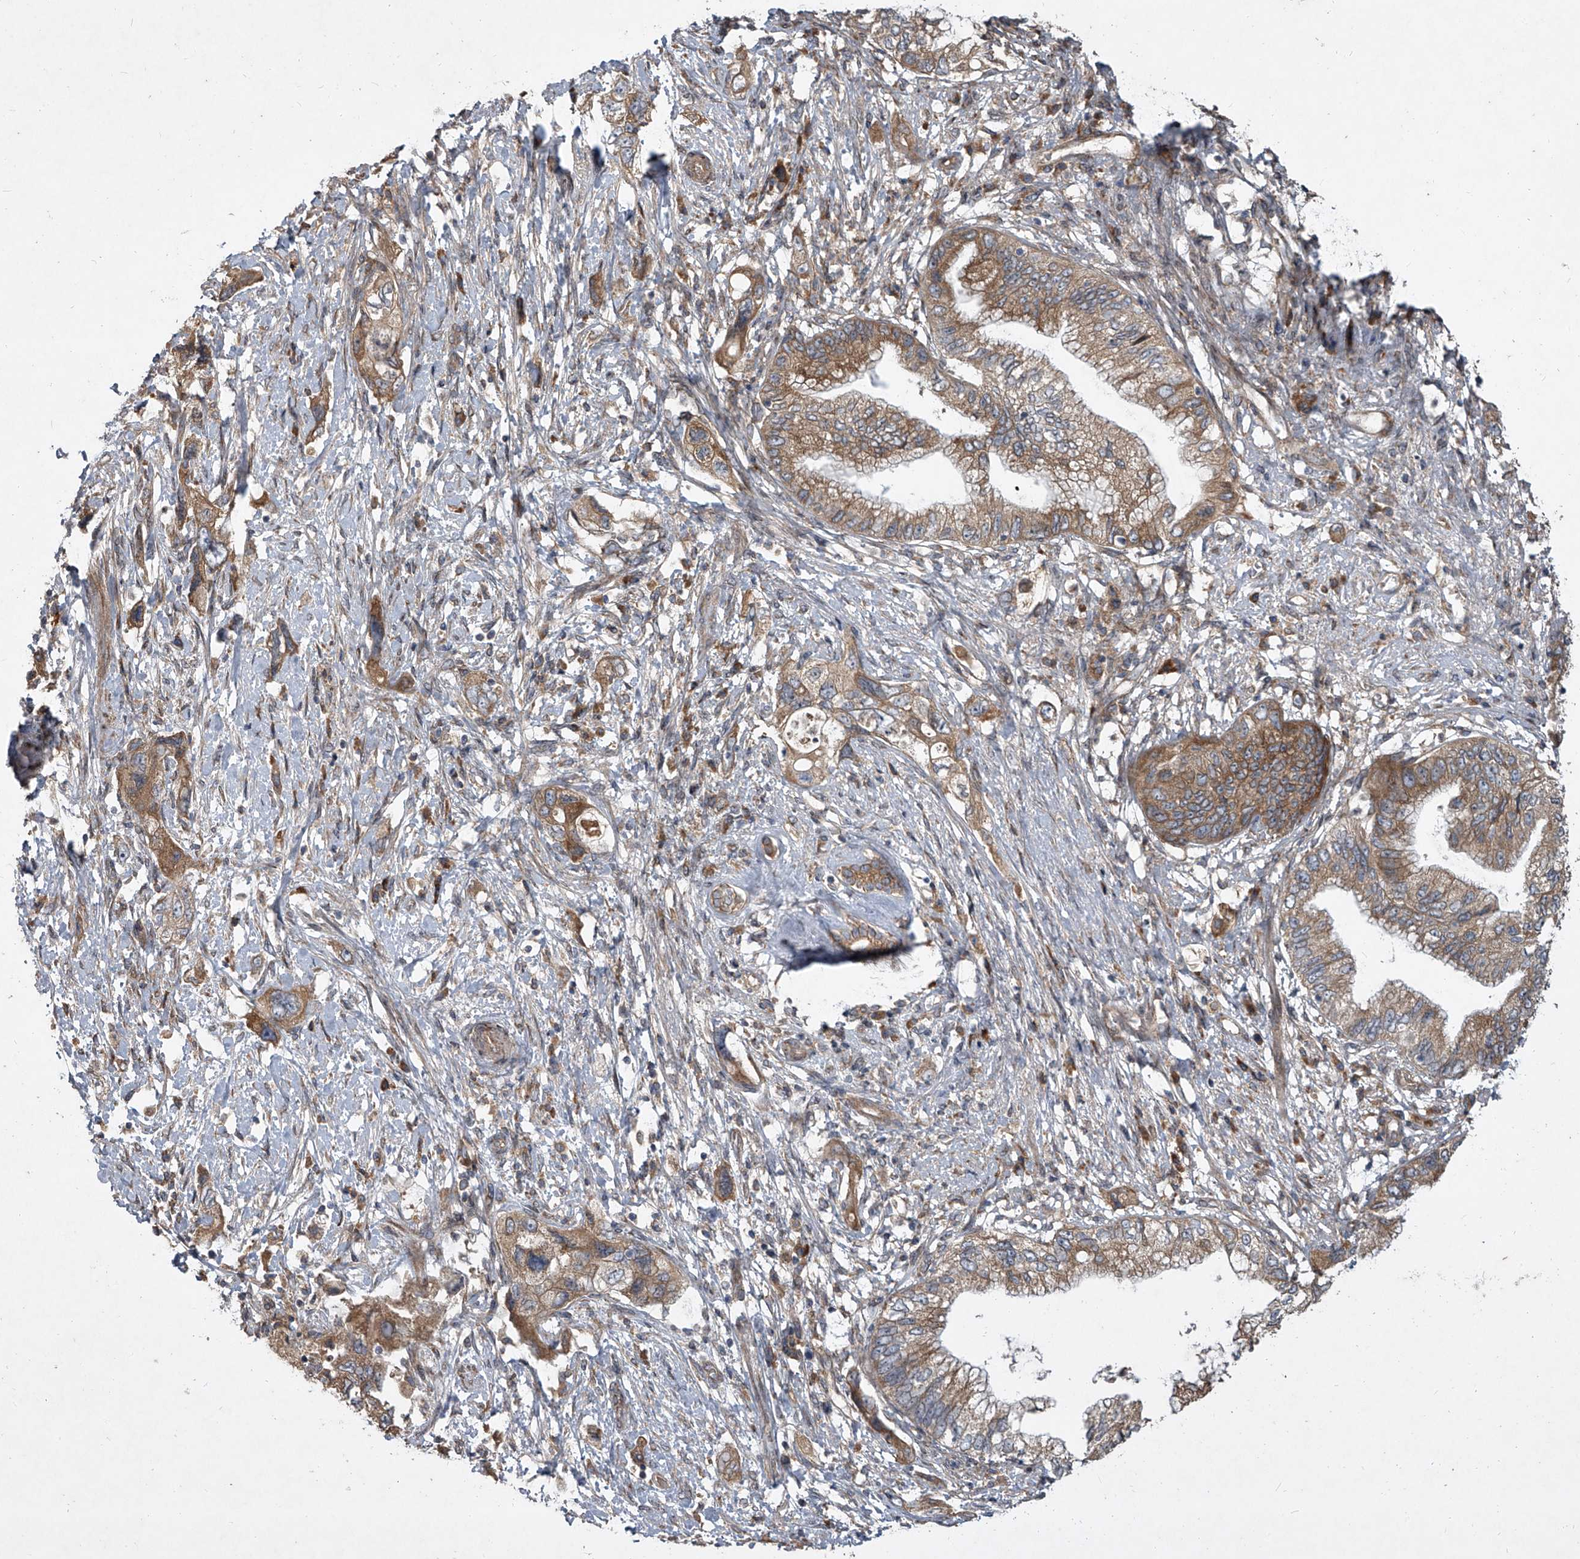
{"staining": {"intensity": "moderate", "quantity": ">75%", "location": "cytoplasmic/membranous"}, "tissue": "pancreatic cancer", "cell_type": "Tumor cells", "image_type": "cancer", "snomed": [{"axis": "morphology", "description": "Adenocarcinoma, NOS"}, {"axis": "topography", "description": "Pancreas"}], "caption": "Protein staining by immunohistochemistry (IHC) exhibits moderate cytoplasmic/membranous expression in about >75% of tumor cells in pancreatic adenocarcinoma. The protein of interest is stained brown, and the nuclei are stained in blue (DAB (3,3'-diaminobenzidine) IHC with brightfield microscopy, high magnification).", "gene": "EVA1C", "patient": {"sex": "female", "age": 73}}